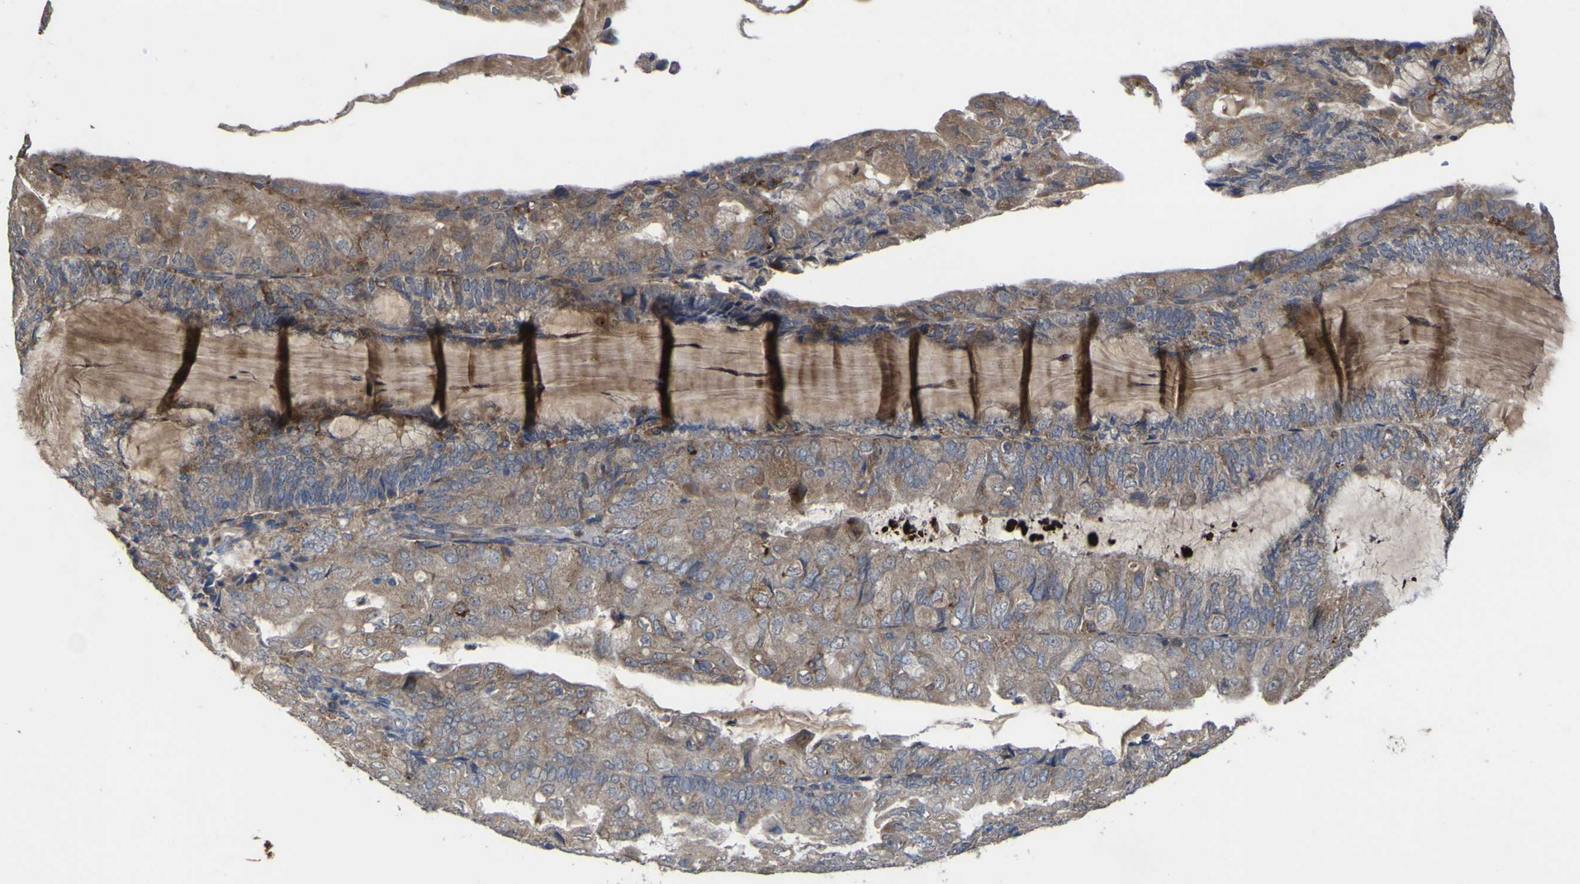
{"staining": {"intensity": "moderate", "quantity": ">75%", "location": "cytoplasmic/membranous"}, "tissue": "endometrial cancer", "cell_type": "Tumor cells", "image_type": "cancer", "snomed": [{"axis": "morphology", "description": "Adenocarcinoma, NOS"}, {"axis": "topography", "description": "Endometrium"}], "caption": "This photomicrograph exhibits immunohistochemistry (IHC) staining of endometrial cancer, with medium moderate cytoplasmic/membranous staining in approximately >75% of tumor cells.", "gene": "IRAK2", "patient": {"sex": "female", "age": 81}}